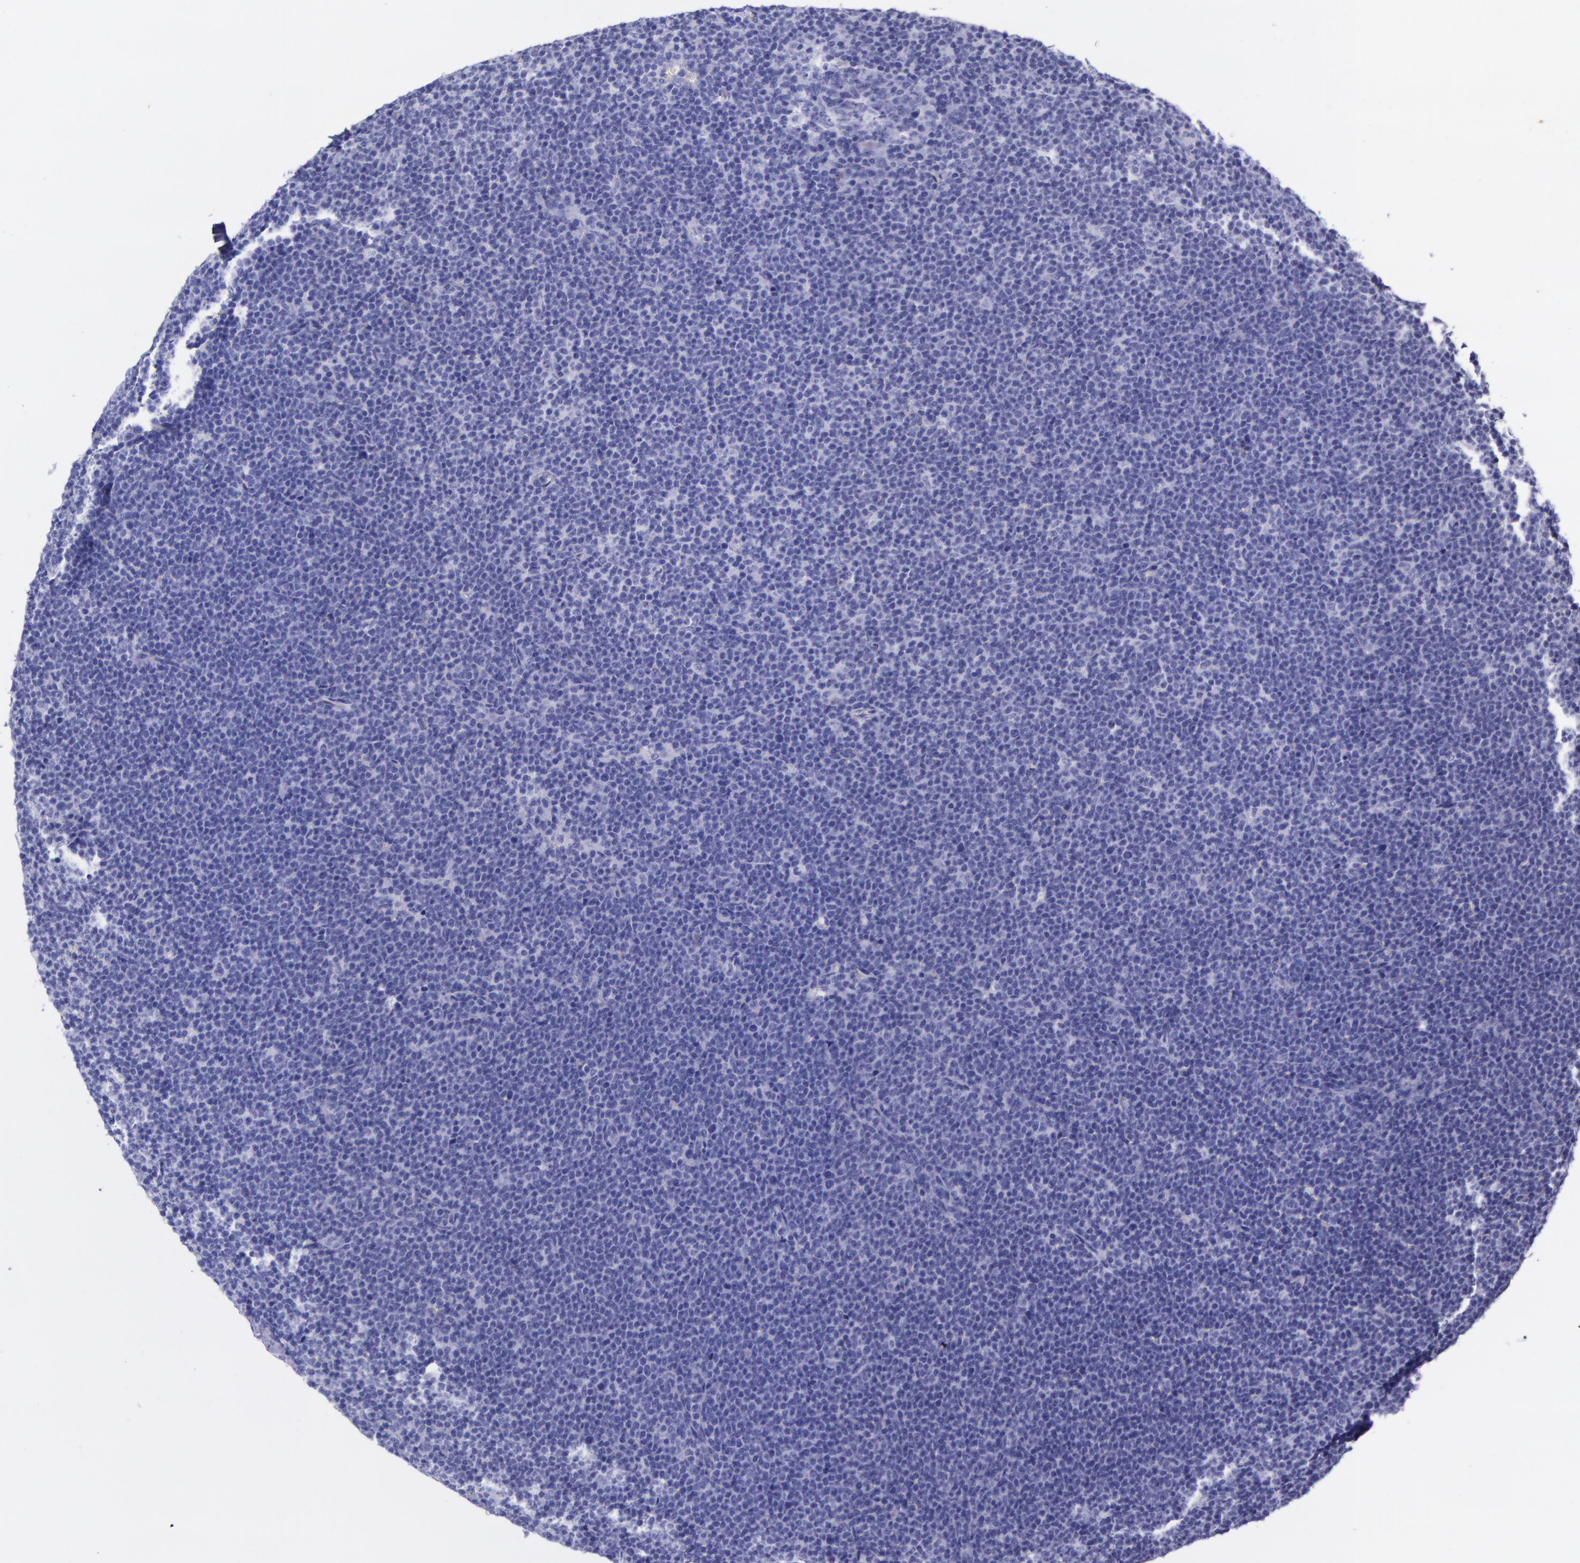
{"staining": {"intensity": "negative", "quantity": "none", "location": "none"}, "tissue": "lymphoma", "cell_type": "Tumor cells", "image_type": "cancer", "snomed": [{"axis": "morphology", "description": "Malignant lymphoma, non-Hodgkin's type, High grade"}, {"axis": "topography", "description": "Lymph node"}], "caption": "The histopathology image reveals no significant staining in tumor cells of malignant lymphoma, non-Hodgkin's type (high-grade).", "gene": "MBP", "patient": {"sex": "female", "age": 58}}